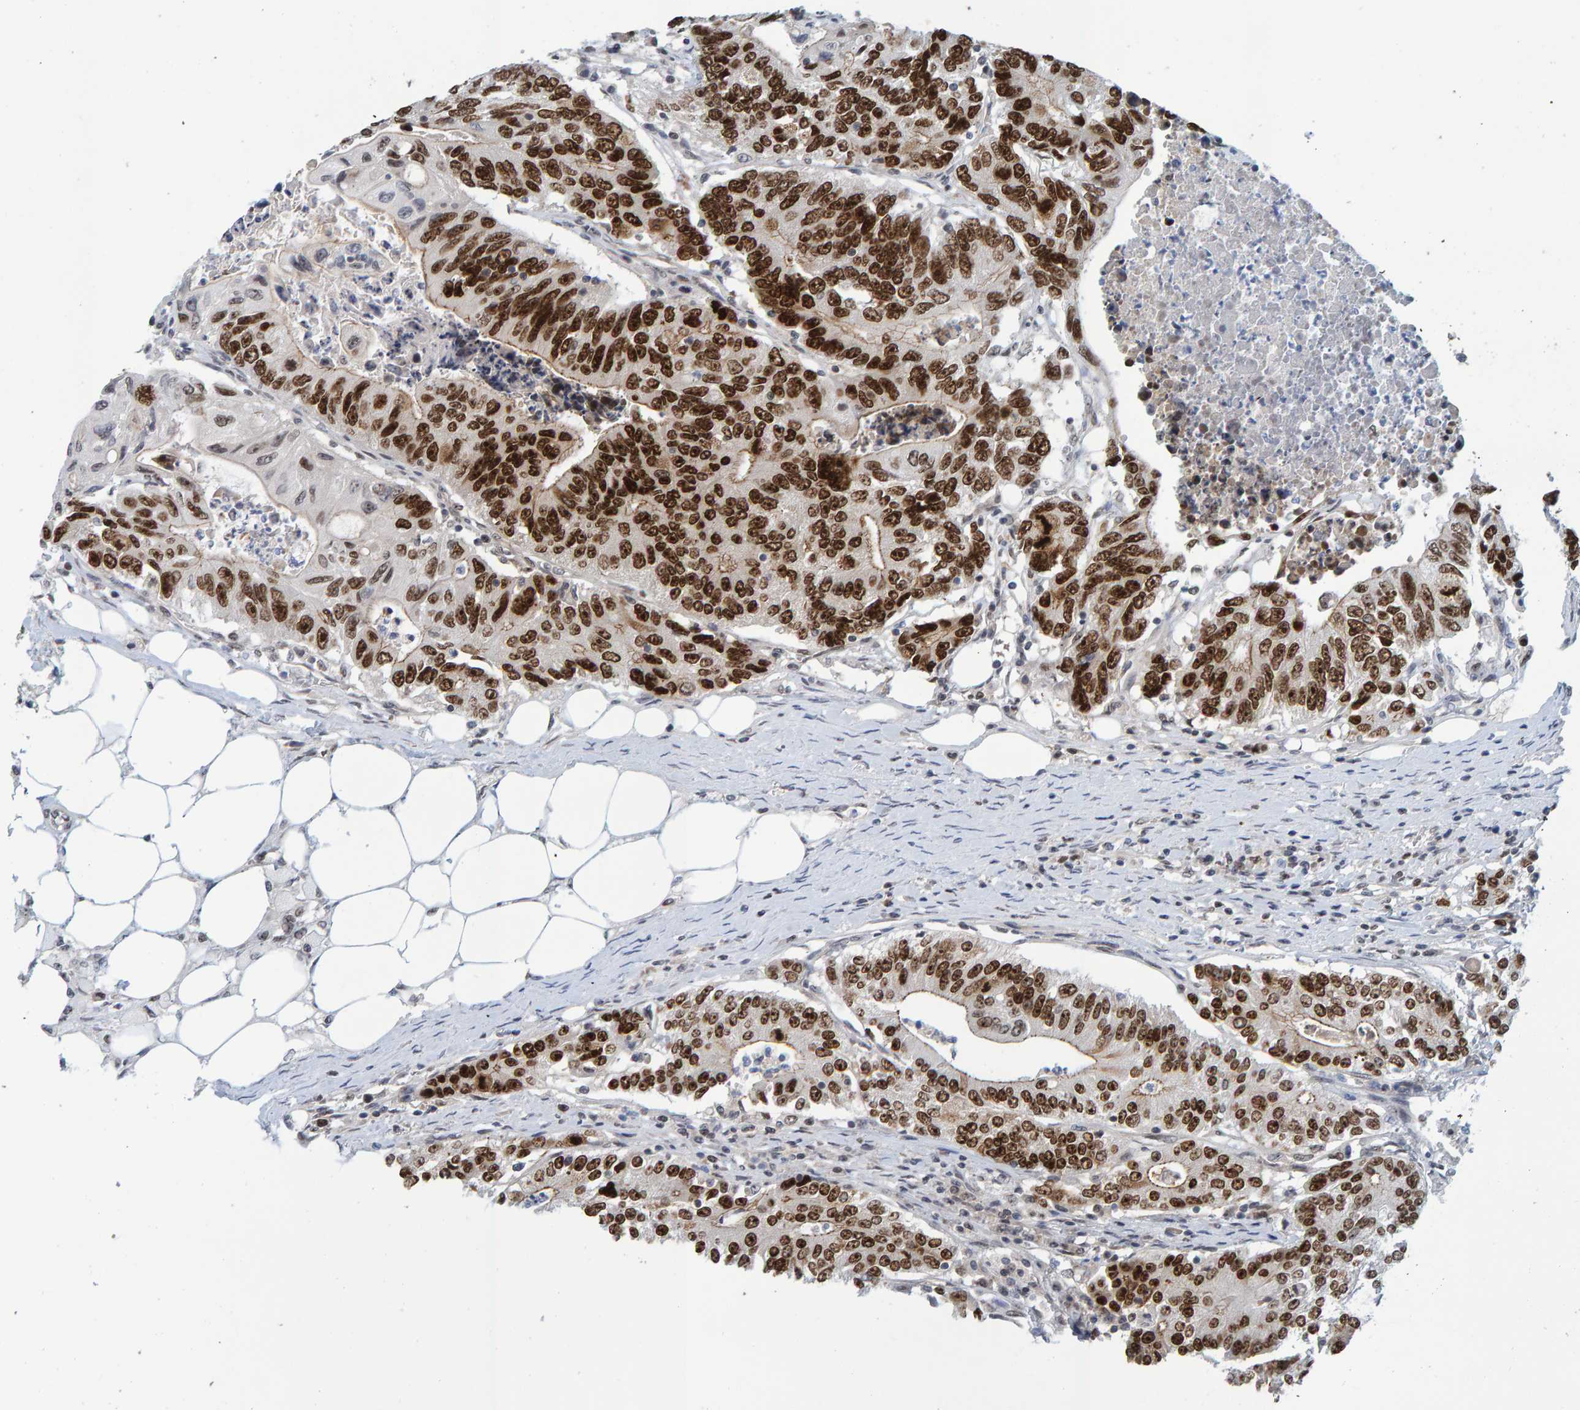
{"staining": {"intensity": "strong", "quantity": ">75%", "location": "nuclear"}, "tissue": "colorectal cancer", "cell_type": "Tumor cells", "image_type": "cancer", "snomed": [{"axis": "morphology", "description": "Adenocarcinoma, NOS"}, {"axis": "topography", "description": "Colon"}], "caption": "Protein expression analysis of colorectal cancer (adenocarcinoma) reveals strong nuclear staining in approximately >75% of tumor cells.", "gene": "POLR1E", "patient": {"sex": "female", "age": 77}}